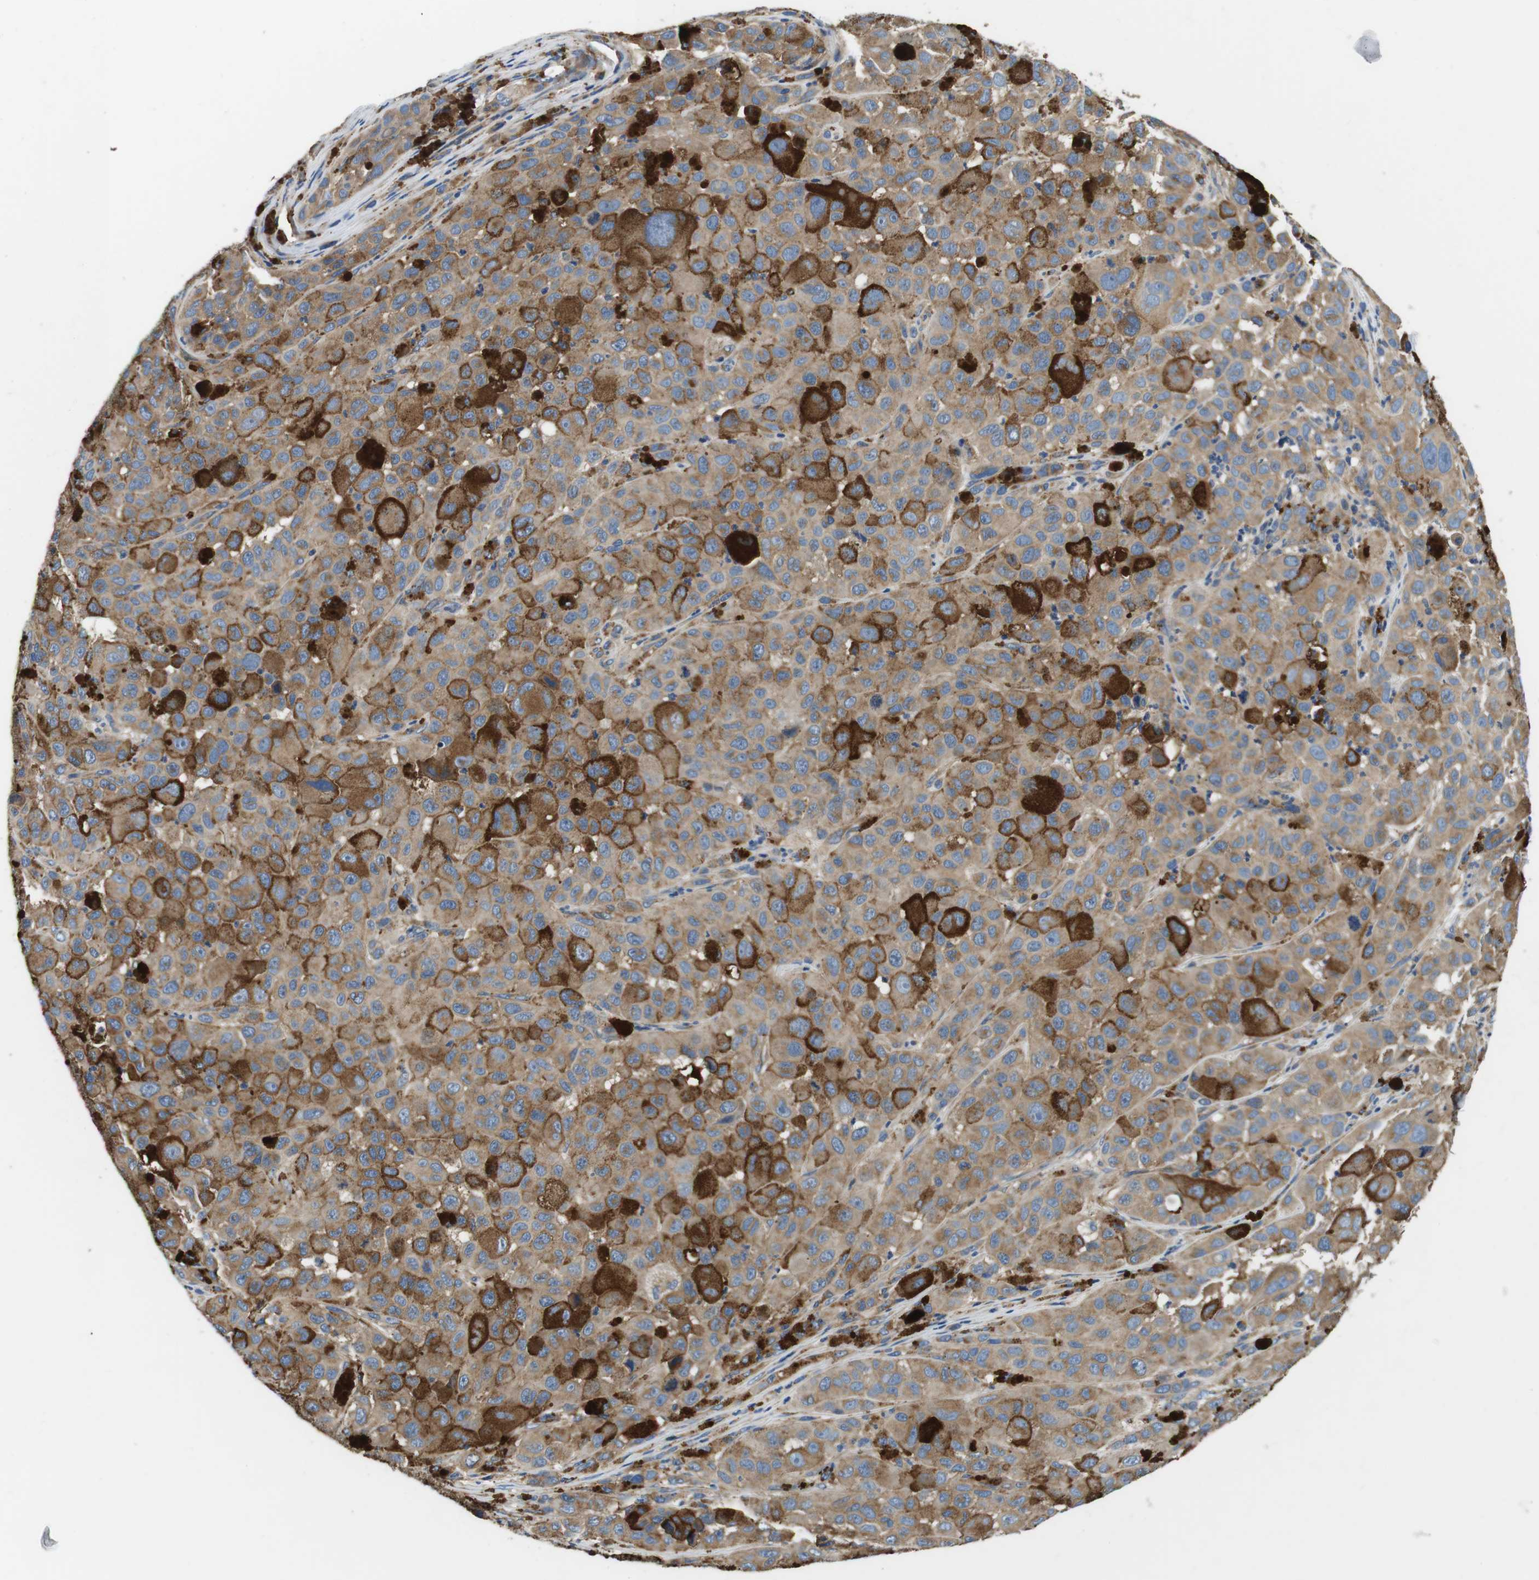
{"staining": {"intensity": "weak", "quantity": ">75%", "location": "cytoplasmic/membranous"}, "tissue": "melanoma", "cell_type": "Tumor cells", "image_type": "cancer", "snomed": [{"axis": "morphology", "description": "Malignant melanoma, NOS"}, {"axis": "topography", "description": "Skin"}], "caption": "The image reveals immunohistochemical staining of melanoma. There is weak cytoplasmic/membranous positivity is identified in about >75% of tumor cells. (Brightfield microscopy of DAB IHC at high magnification).", "gene": "DENND4C", "patient": {"sex": "male", "age": 96}}